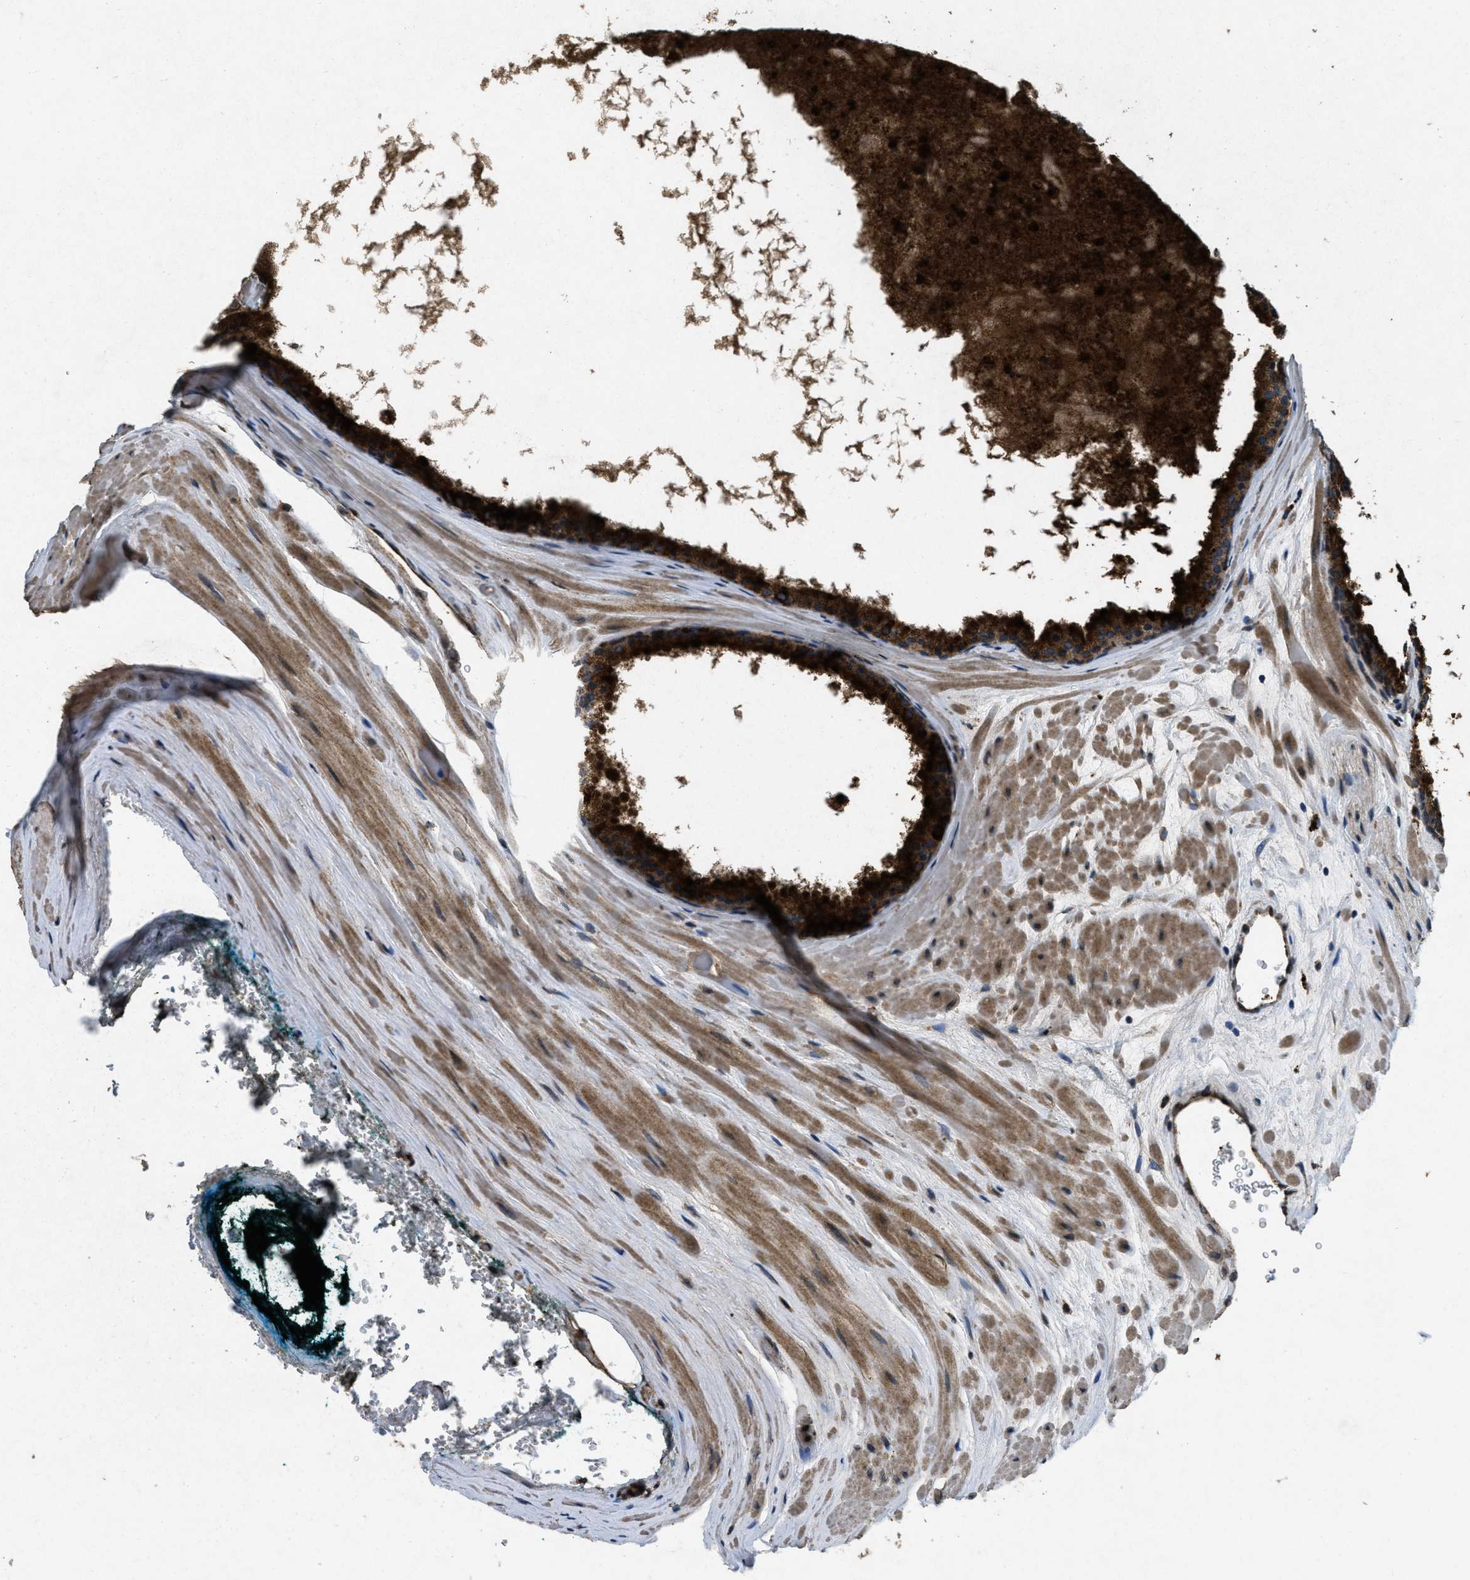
{"staining": {"intensity": "strong", "quantity": ">75%", "location": "cytoplasmic/membranous"}, "tissue": "prostate cancer", "cell_type": "Tumor cells", "image_type": "cancer", "snomed": [{"axis": "morphology", "description": "Adenocarcinoma, High grade"}, {"axis": "topography", "description": "Prostate"}], "caption": "About >75% of tumor cells in human prostate cancer display strong cytoplasmic/membranous protein positivity as visualized by brown immunohistochemical staining.", "gene": "RAB3D", "patient": {"sex": "male", "age": 60}}